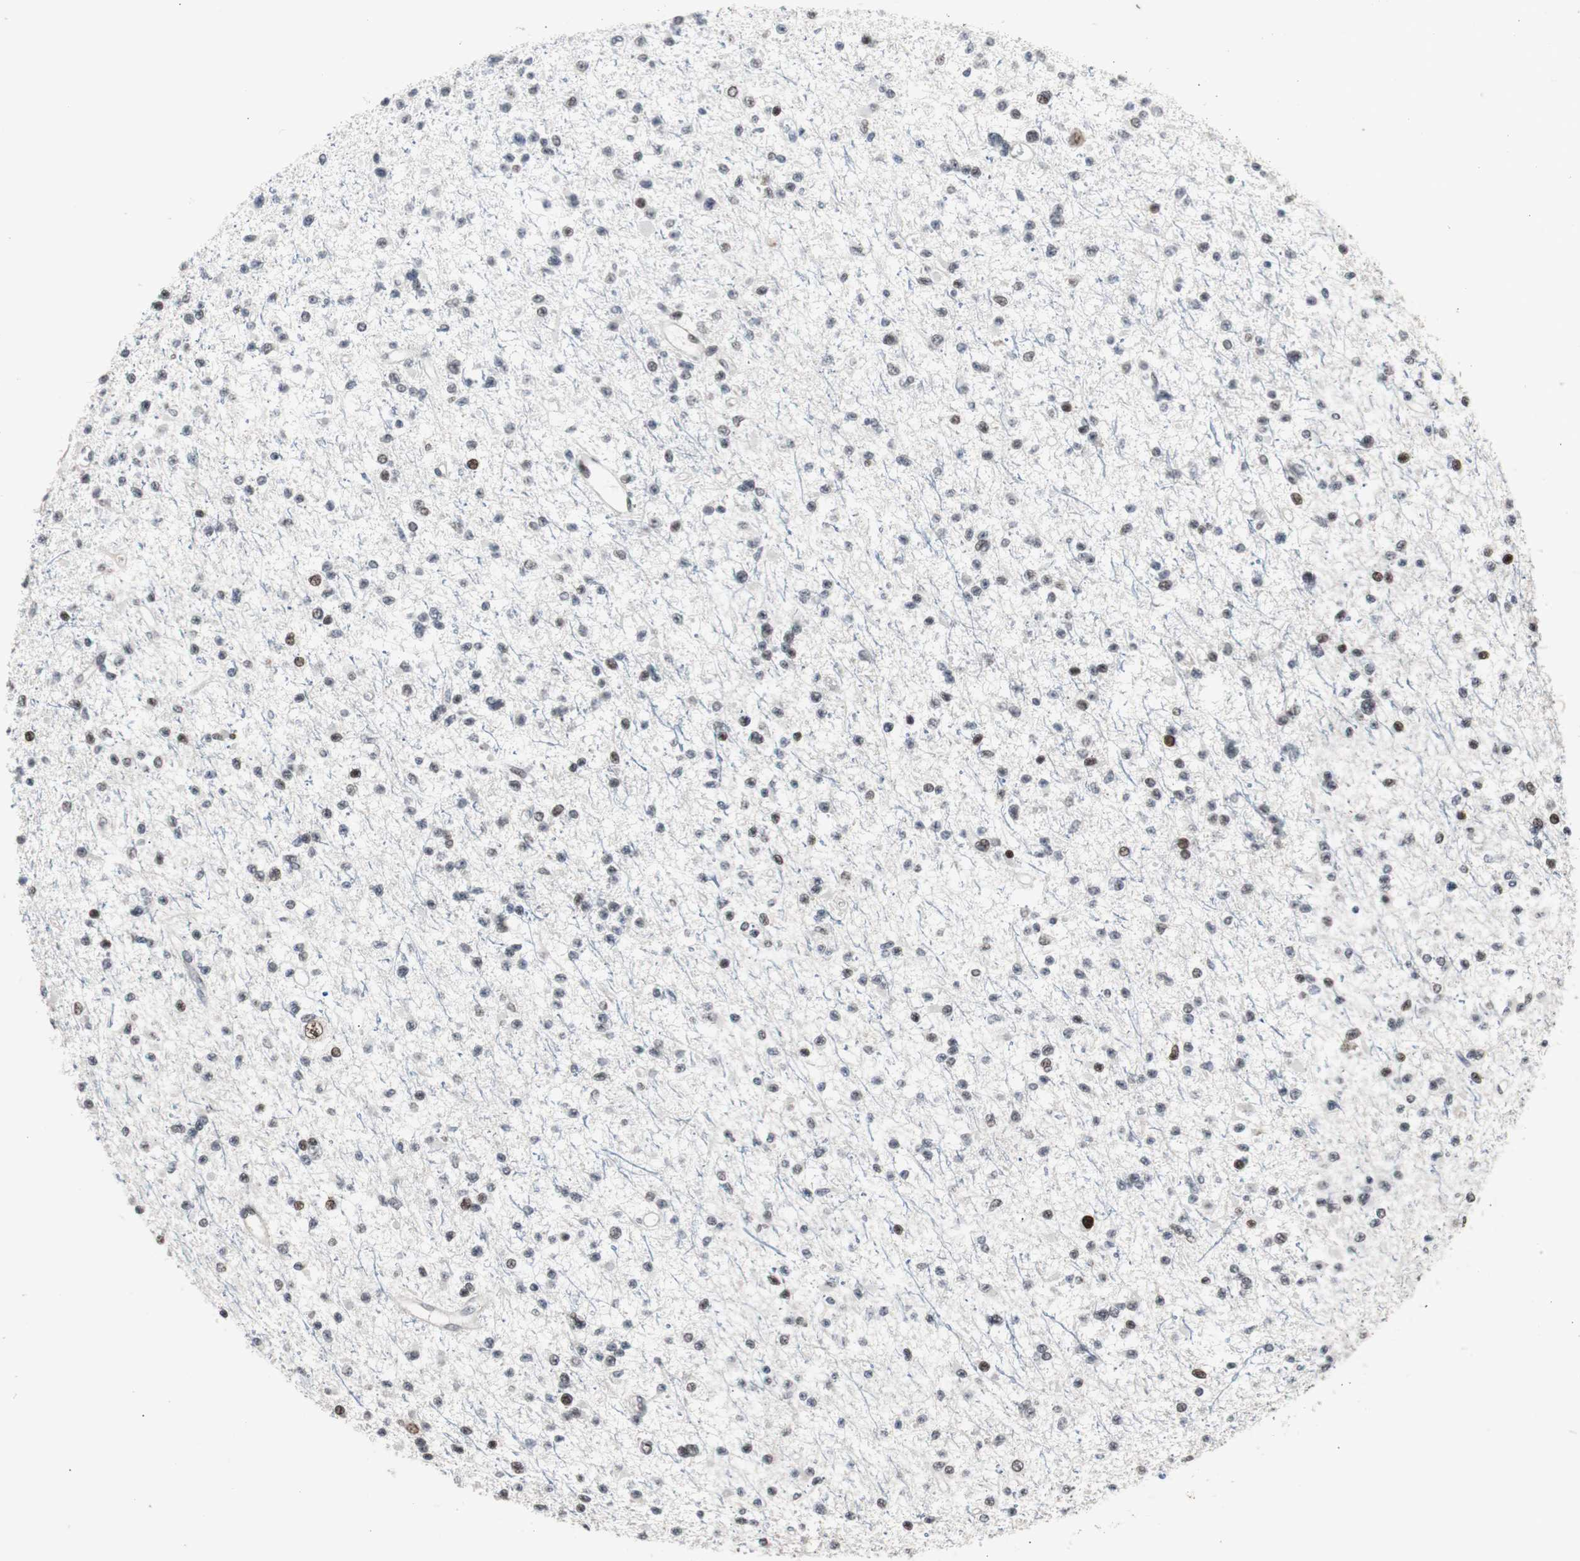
{"staining": {"intensity": "moderate", "quantity": "<25%", "location": "nuclear"}, "tissue": "glioma", "cell_type": "Tumor cells", "image_type": "cancer", "snomed": [{"axis": "morphology", "description": "Glioma, malignant, Low grade"}, {"axis": "topography", "description": "Brain"}], "caption": "Malignant glioma (low-grade) stained for a protein reveals moderate nuclear positivity in tumor cells.", "gene": "POGZ", "patient": {"sex": "female", "age": 22}}